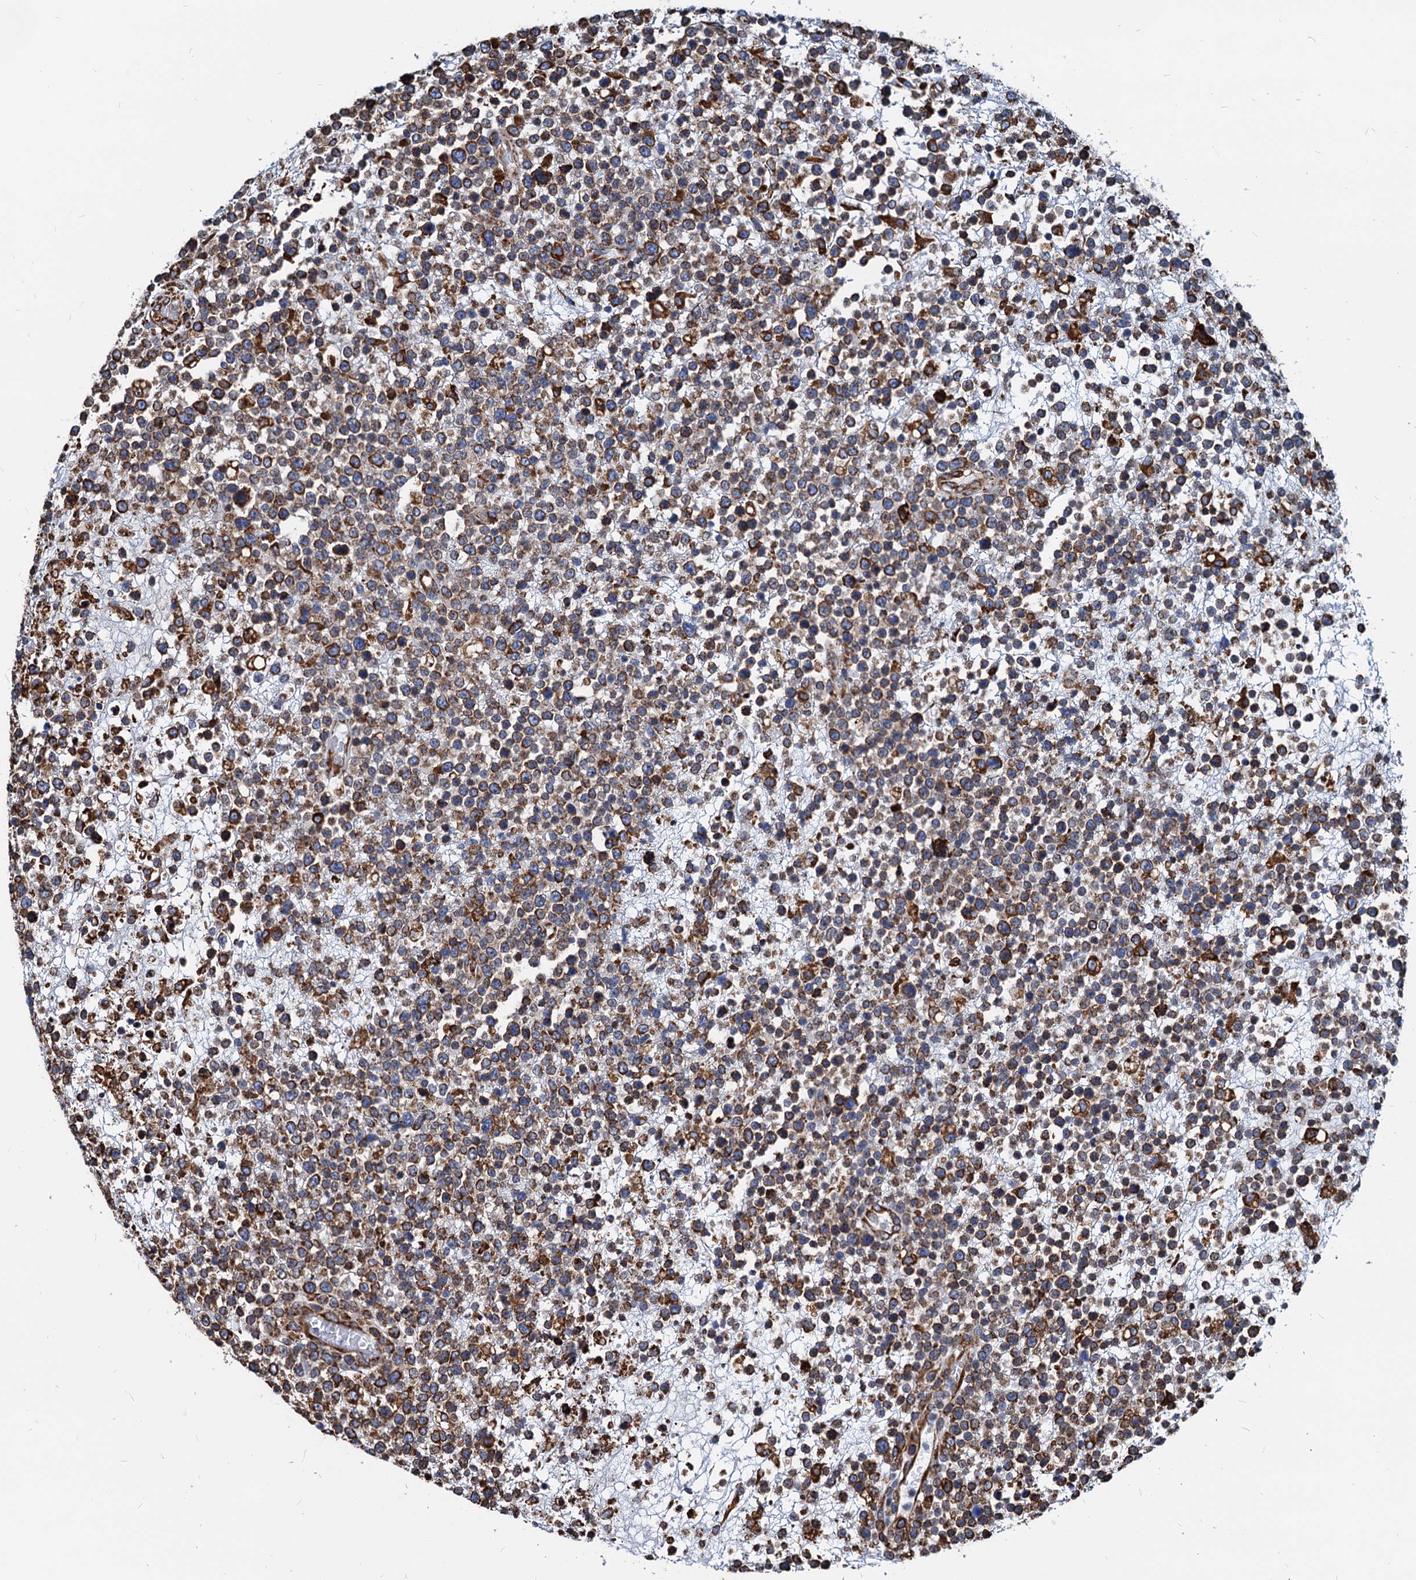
{"staining": {"intensity": "strong", "quantity": "<25%", "location": "cytoplasmic/membranous"}, "tissue": "lymphoma", "cell_type": "Tumor cells", "image_type": "cancer", "snomed": [{"axis": "morphology", "description": "Malignant lymphoma, non-Hodgkin's type, High grade"}, {"axis": "topography", "description": "Colon"}], "caption": "The immunohistochemical stain highlights strong cytoplasmic/membranous staining in tumor cells of lymphoma tissue. The protein is stained brown, and the nuclei are stained in blue (DAB IHC with brightfield microscopy, high magnification).", "gene": "HSPA5", "patient": {"sex": "female", "age": 53}}